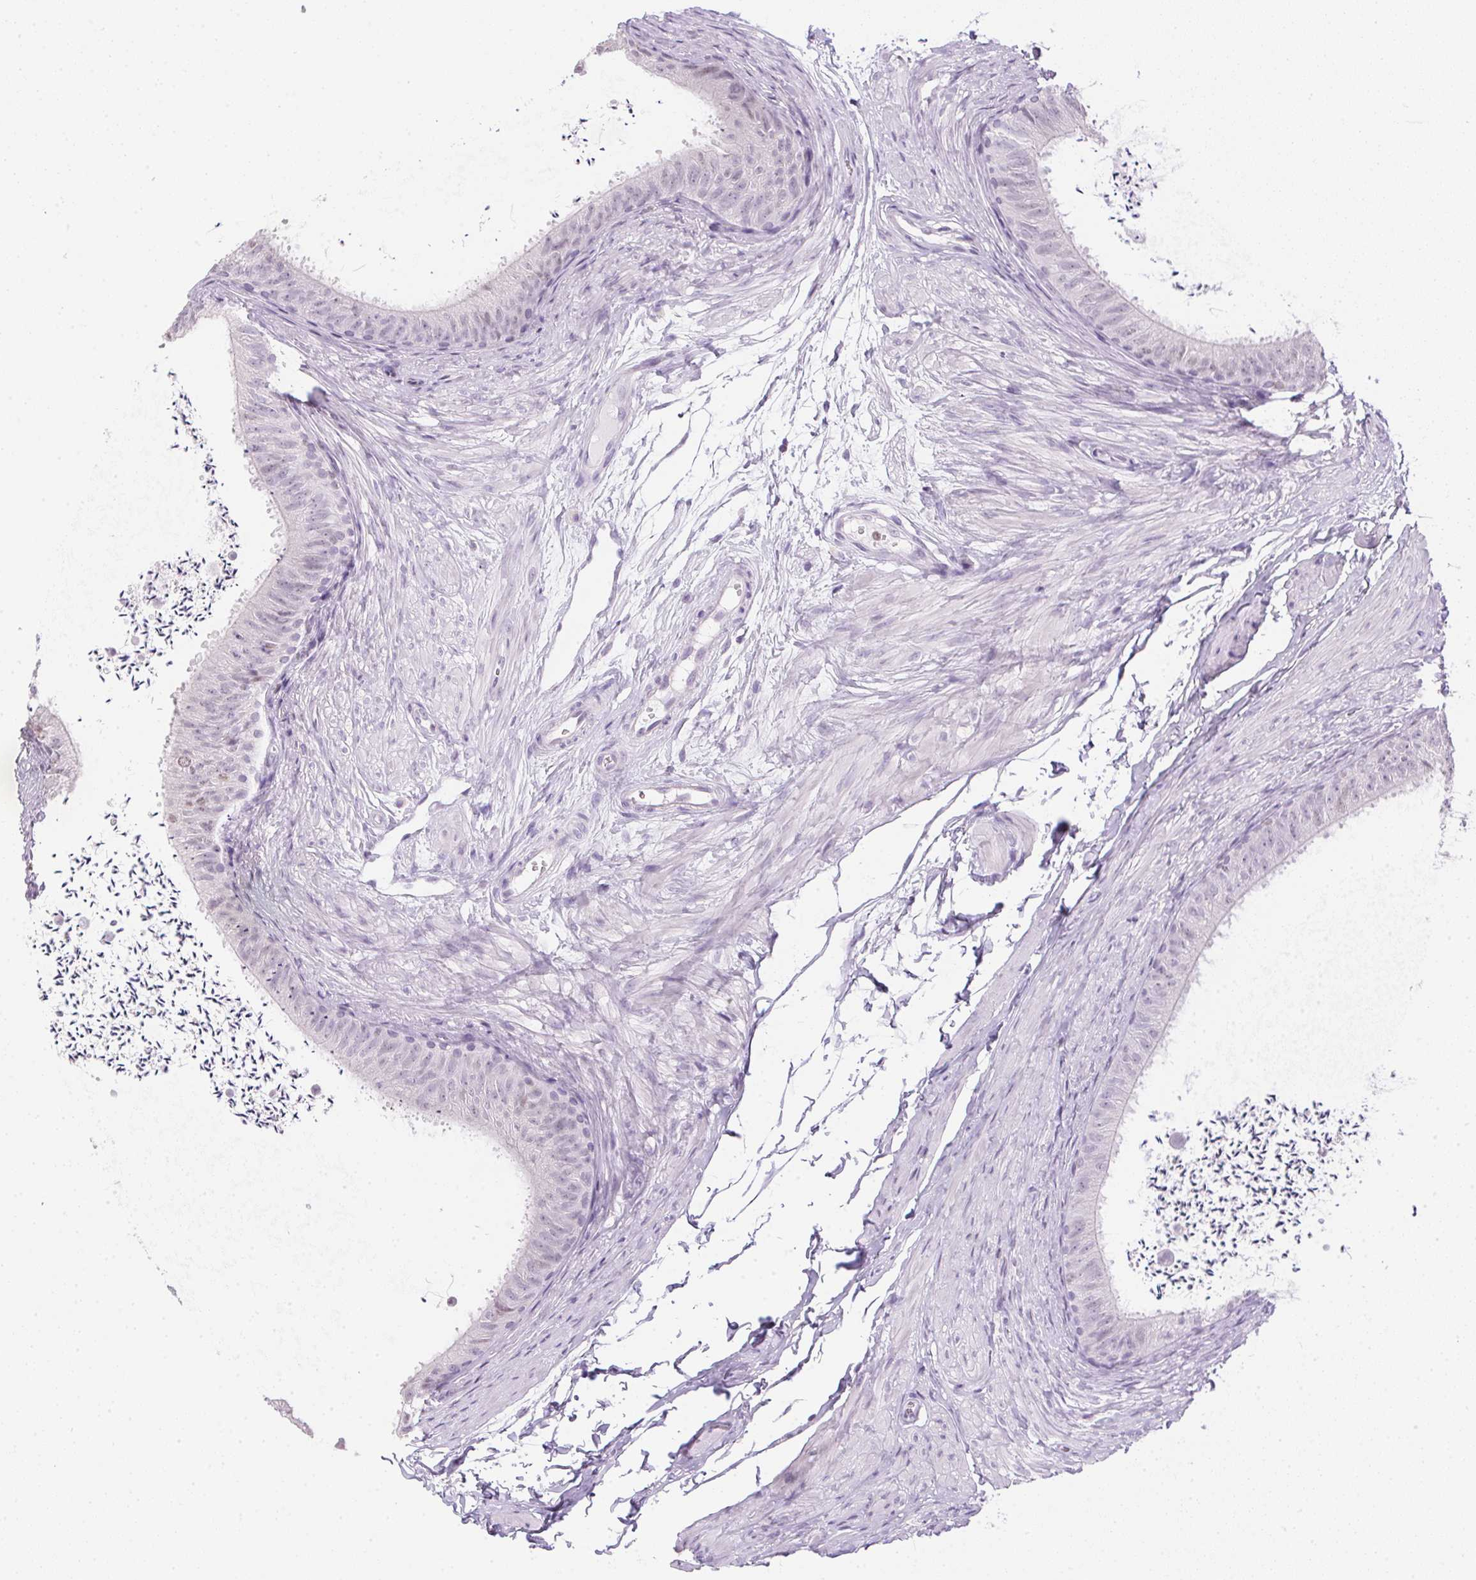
{"staining": {"intensity": "negative", "quantity": "none", "location": "none"}, "tissue": "epididymis", "cell_type": "Glandular cells", "image_type": "normal", "snomed": [{"axis": "morphology", "description": "Normal tissue, NOS"}, {"axis": "topography", "description": "Epididymis, spermatic cord, NOS"}, {"axis": "topography", "description": "Epididymis"}, {"axis": "topography", "description": "Peripheral nerve tissue"}], "caption": "High magnification brightfield microscopy of benign epididymis stained with DAB (brown) and counterstained with hematoxylin (blue): glandular cells show no significant staining. (Stains: DAB immunohistochemistry (IHC) with hematoxylin counter stain, Microscopy: brightfield microscopy at high magnification).", "gene": "PRL", "patient": {"sex": "male", "age": 29}}